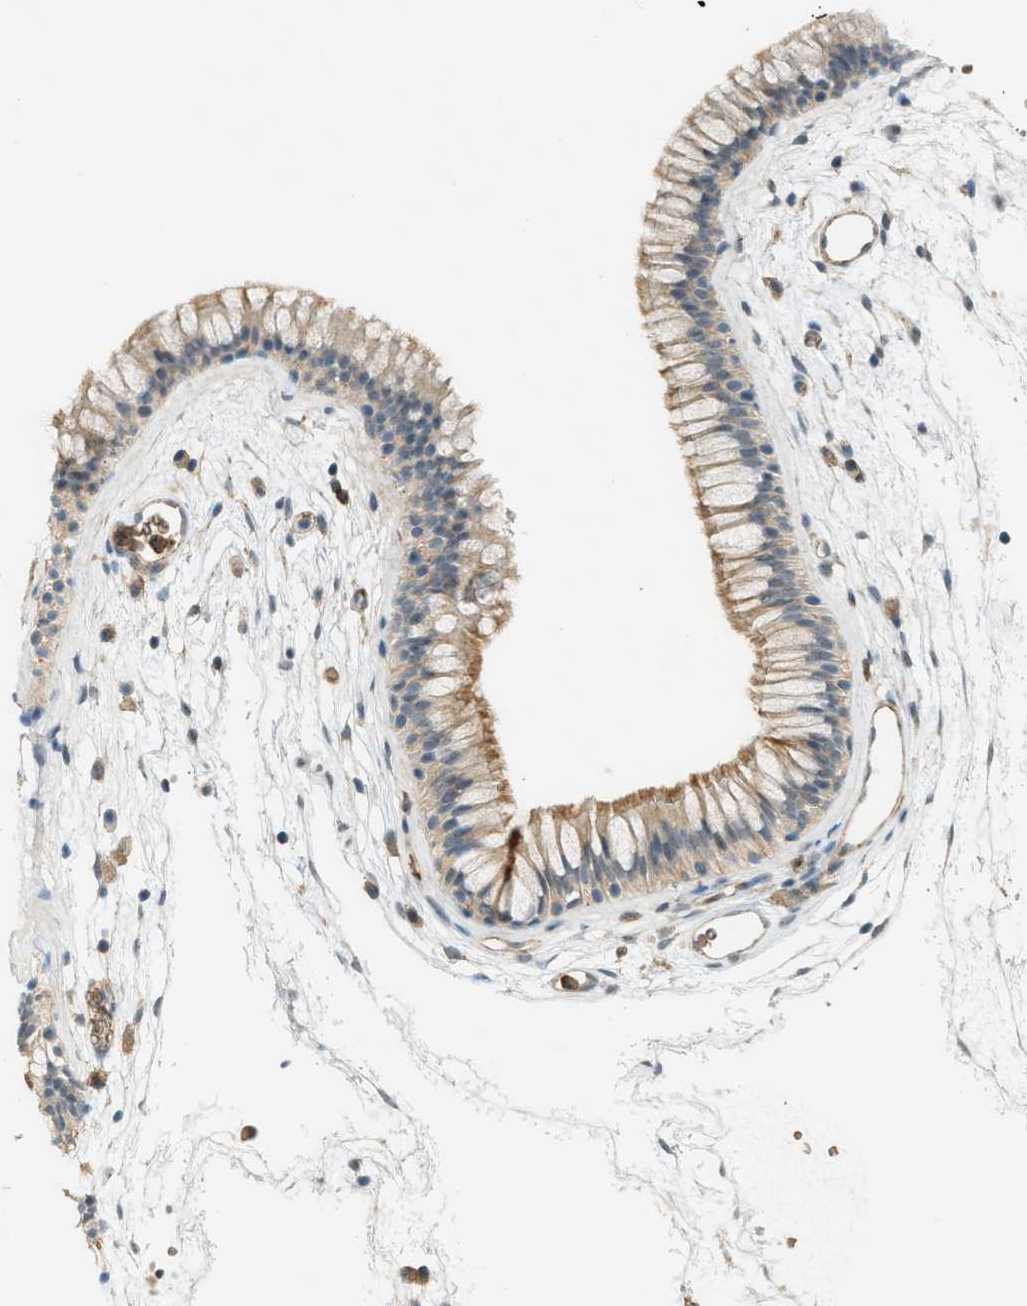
{"staining": {"intensity": "weak", "quantity": ">75%", "location": "cytoplasmic/membranous"}, "tissue": "nasopharynx", "cell_type": "Respiratory epithelial cells", "image_type": "normal", "snomed": [{"axis": "morphology", "description": "Normal tissue, NOS"}, {"axis": "morphology", "description": "Inflammation, NOS"}, {"axis": "topography", "description": "Nasopharynx"}], "caption": "Respiratory epithelial cells demonstrate low levels of weak cytoplasmic/membranous staining in approximately >75% of cells in unremarkable nasopharynx. (DAB = brown stain, brightfield microscopy at high magnification).", "gene": "GRK6", "patient": {"sex": "male", "age": 48}}